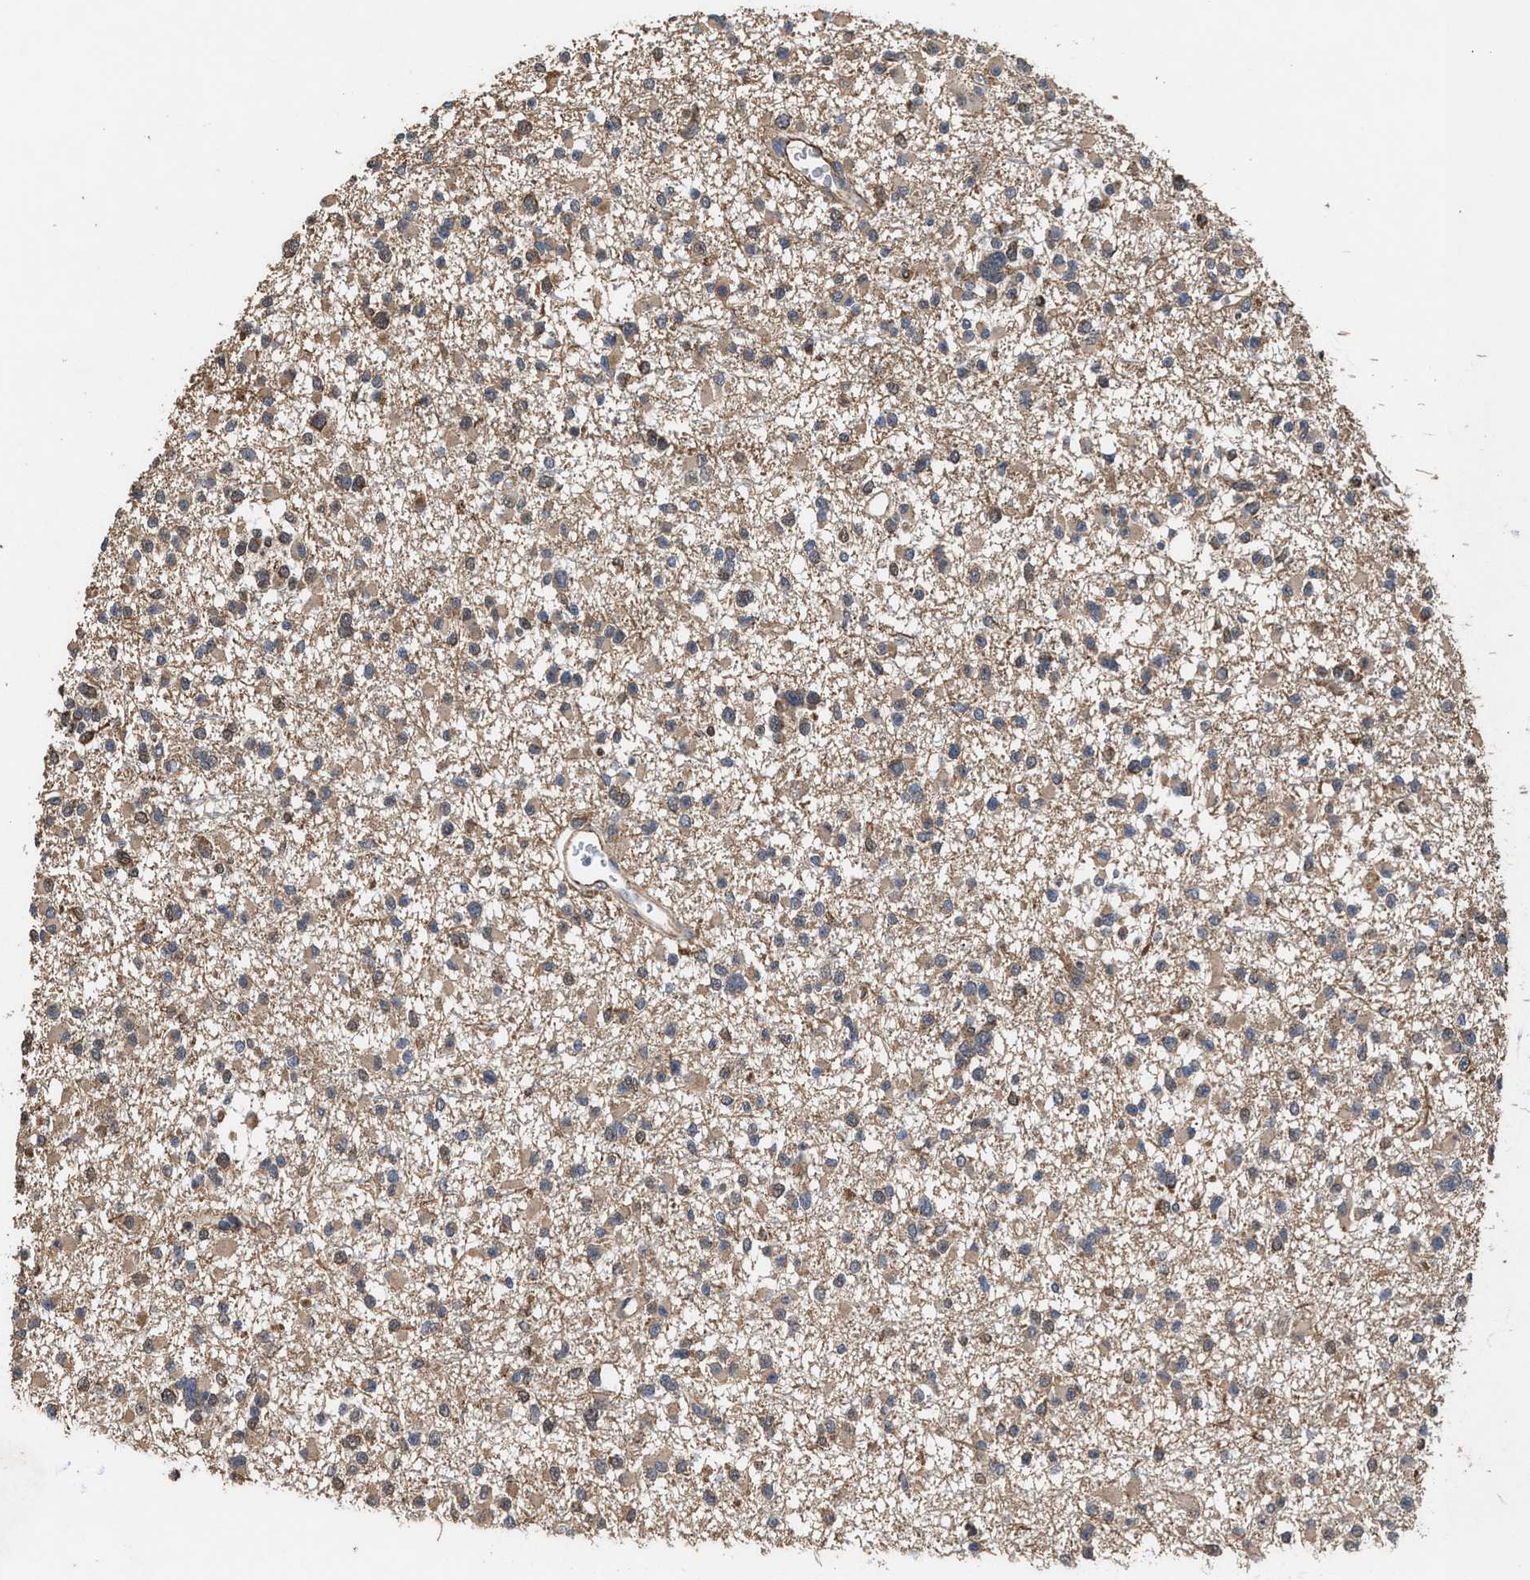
{"staining": {"intensity": "weak", "quantity": ">75%", "location": "cytoplasmic/membranous"}, "tissue": "glioma", "cell_type": "Tumor cells", "image_type": "cancer", "snomed": [{"axis": "morphology", "description": "Glioma, malignant, Low grade"}, {"axis": "topography", "description": "Brain"}], "caption": "Human low-grade glioma (malignant) stained for a protein (brown) shows weak cytoplasmic/membranous positive expression in about >75% of tumor cells.", "gene": "ZNHIT6", "patient": {"sex": "female", "age": 22}}